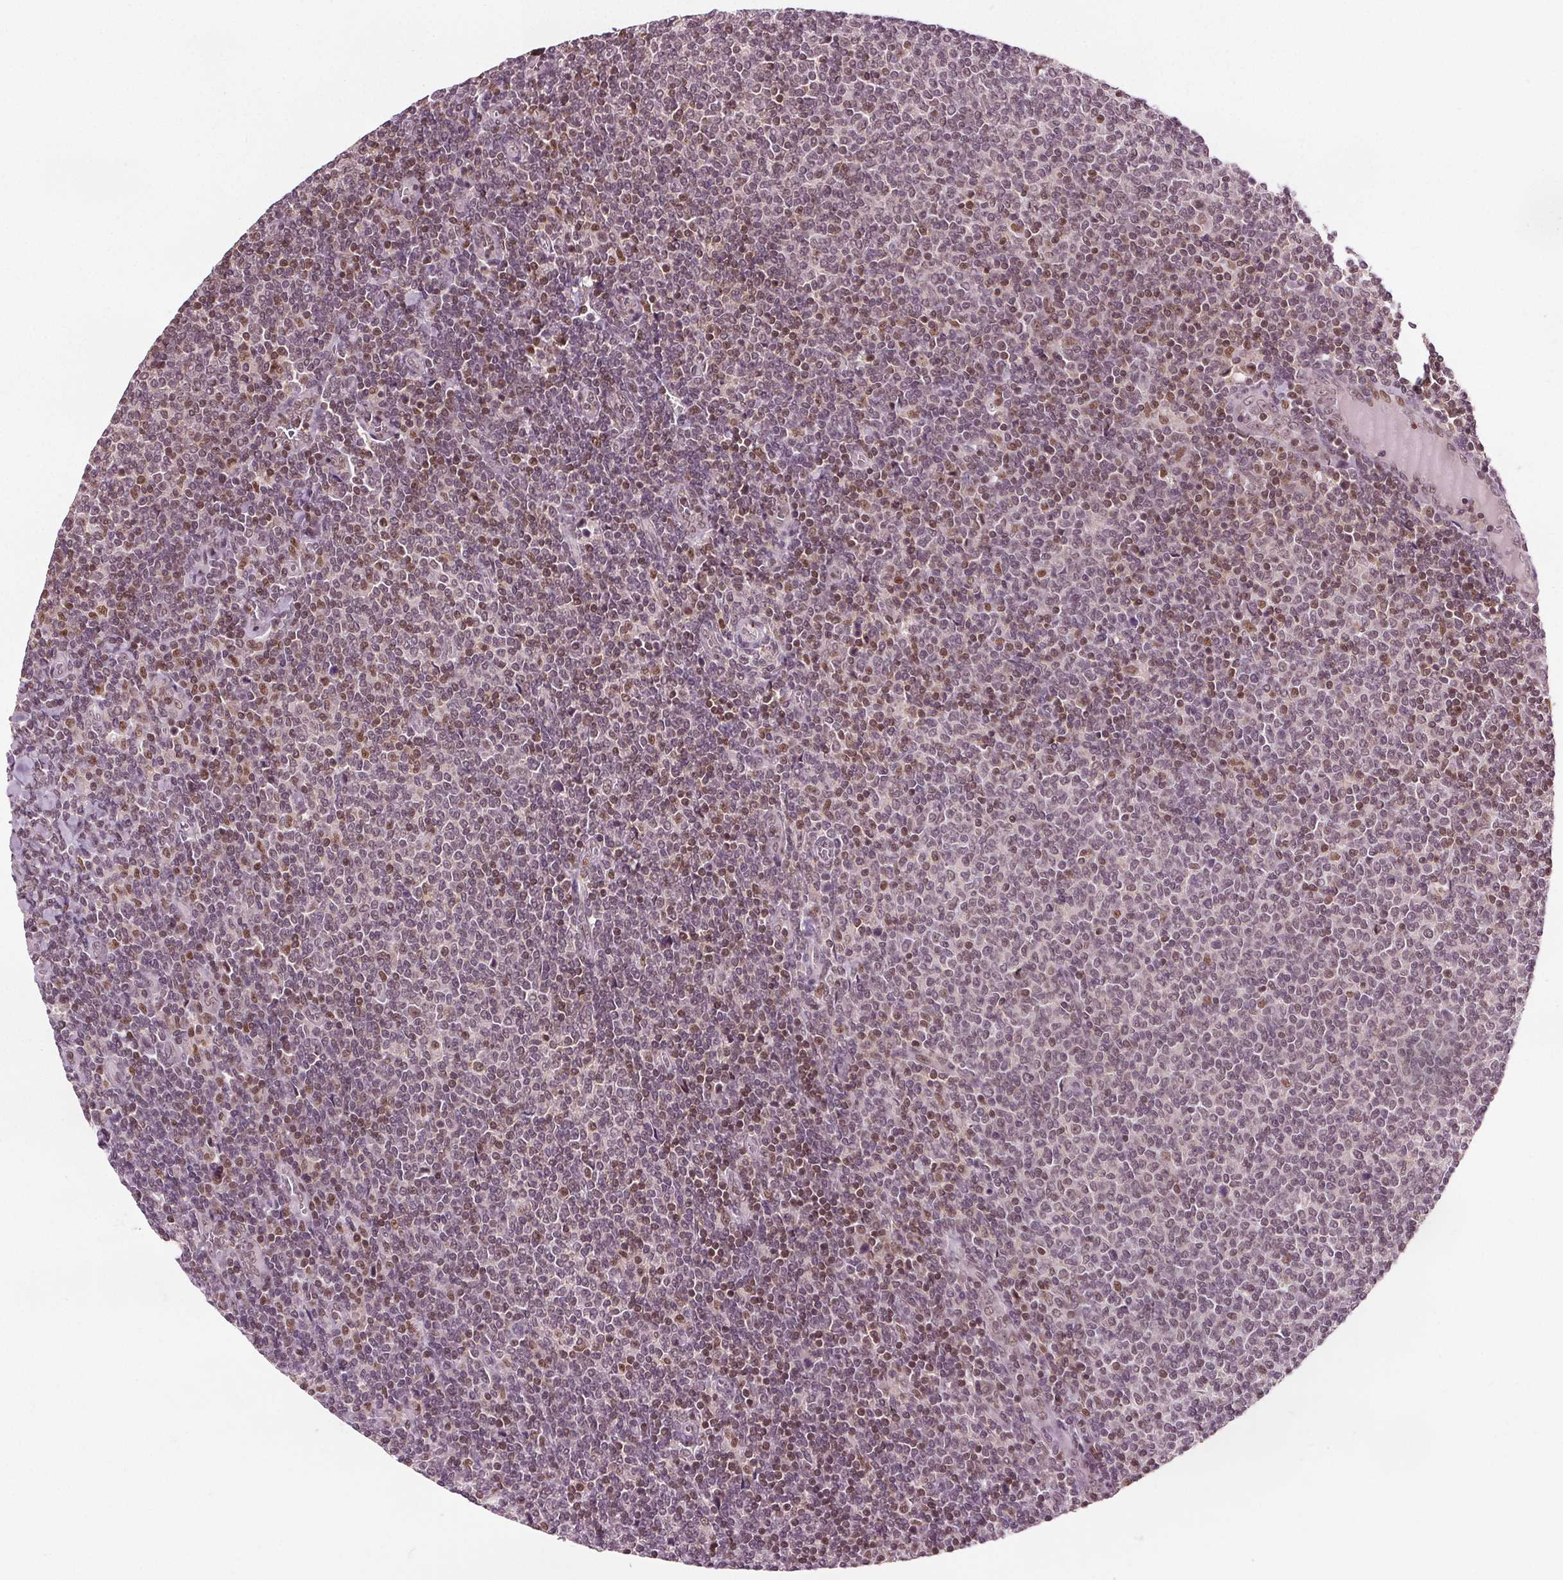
{"staining": {"intensity": "moderate", "quantity": "<25%", "location": "nuclear"}, "tissue": "lymphoma", "cell_type": "Tumor cells", "image_type": "cancer", "snomed": [{"axis": "morphology", "description": "Malignant lymphoma, non-Hodgkin's type, Low grade"}, {"axis": "topography", "description": "Lymph node"}], "caption": "IHC histopathology image of lymphoma stained for a protein (brown), which demonstrates low levels of moderate nuclear positivity in about <25% of tumor cells.", "gene": "DDX11", "patient": {"sex": "male", "age": 52}}